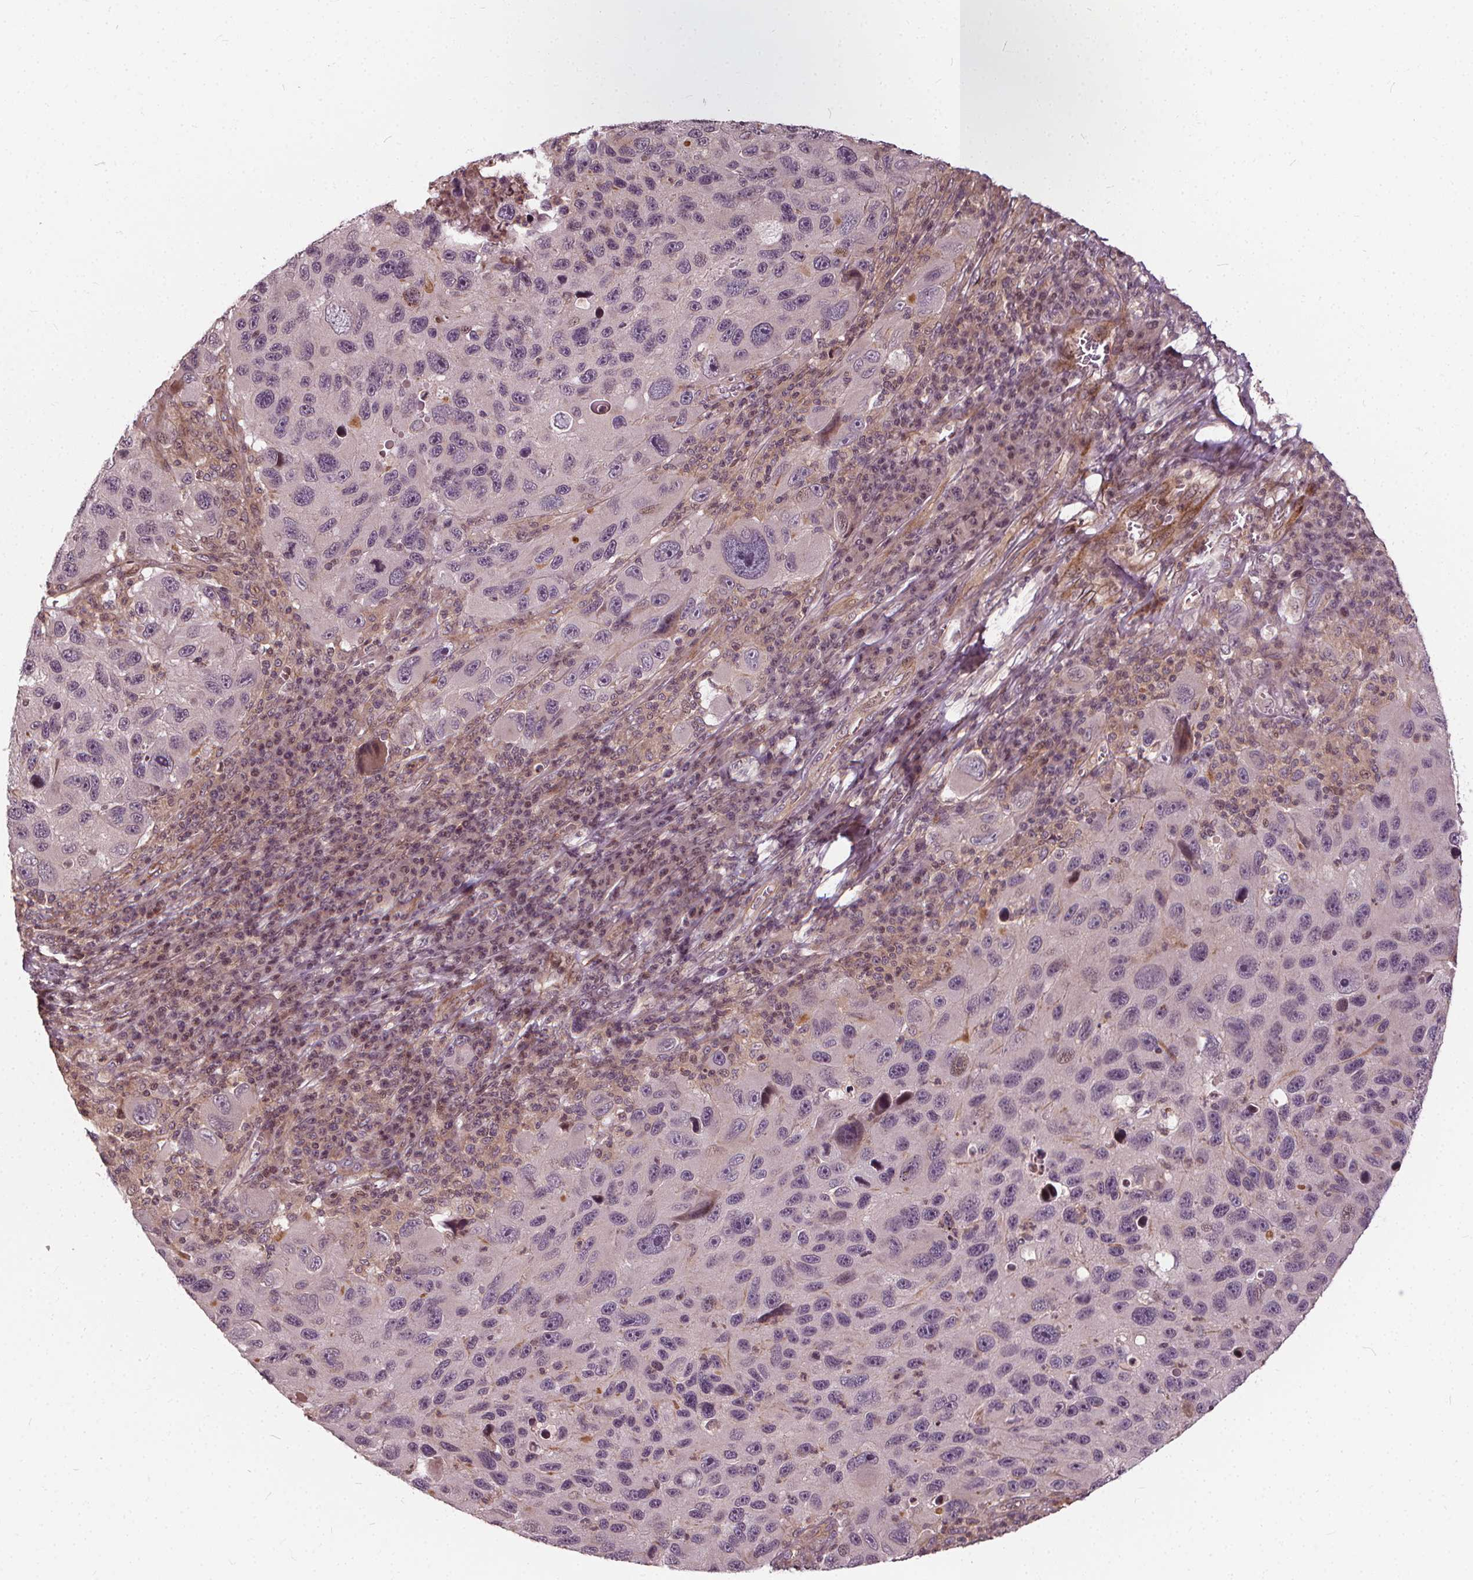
{"staining": {"intensity": "negative", "quantity": "none", "location": "none"}, "tissue": "melanoma", "cell_type": "Tumor cells", "image_type": "cancer", "snomed": [{"axis": "morphology", "description": "Malignant melanoma, NOS"}, {"axis": "topography", "description": "Skin"}], "caption": "Immunohistochemistry (IHC) image of neoplastic tissue: malignant melanoma stained with DAB displays no significant protein positivity in tumor cells.", "gene": "INPP5E", "patient": {"sex": "male", "age": 53}}